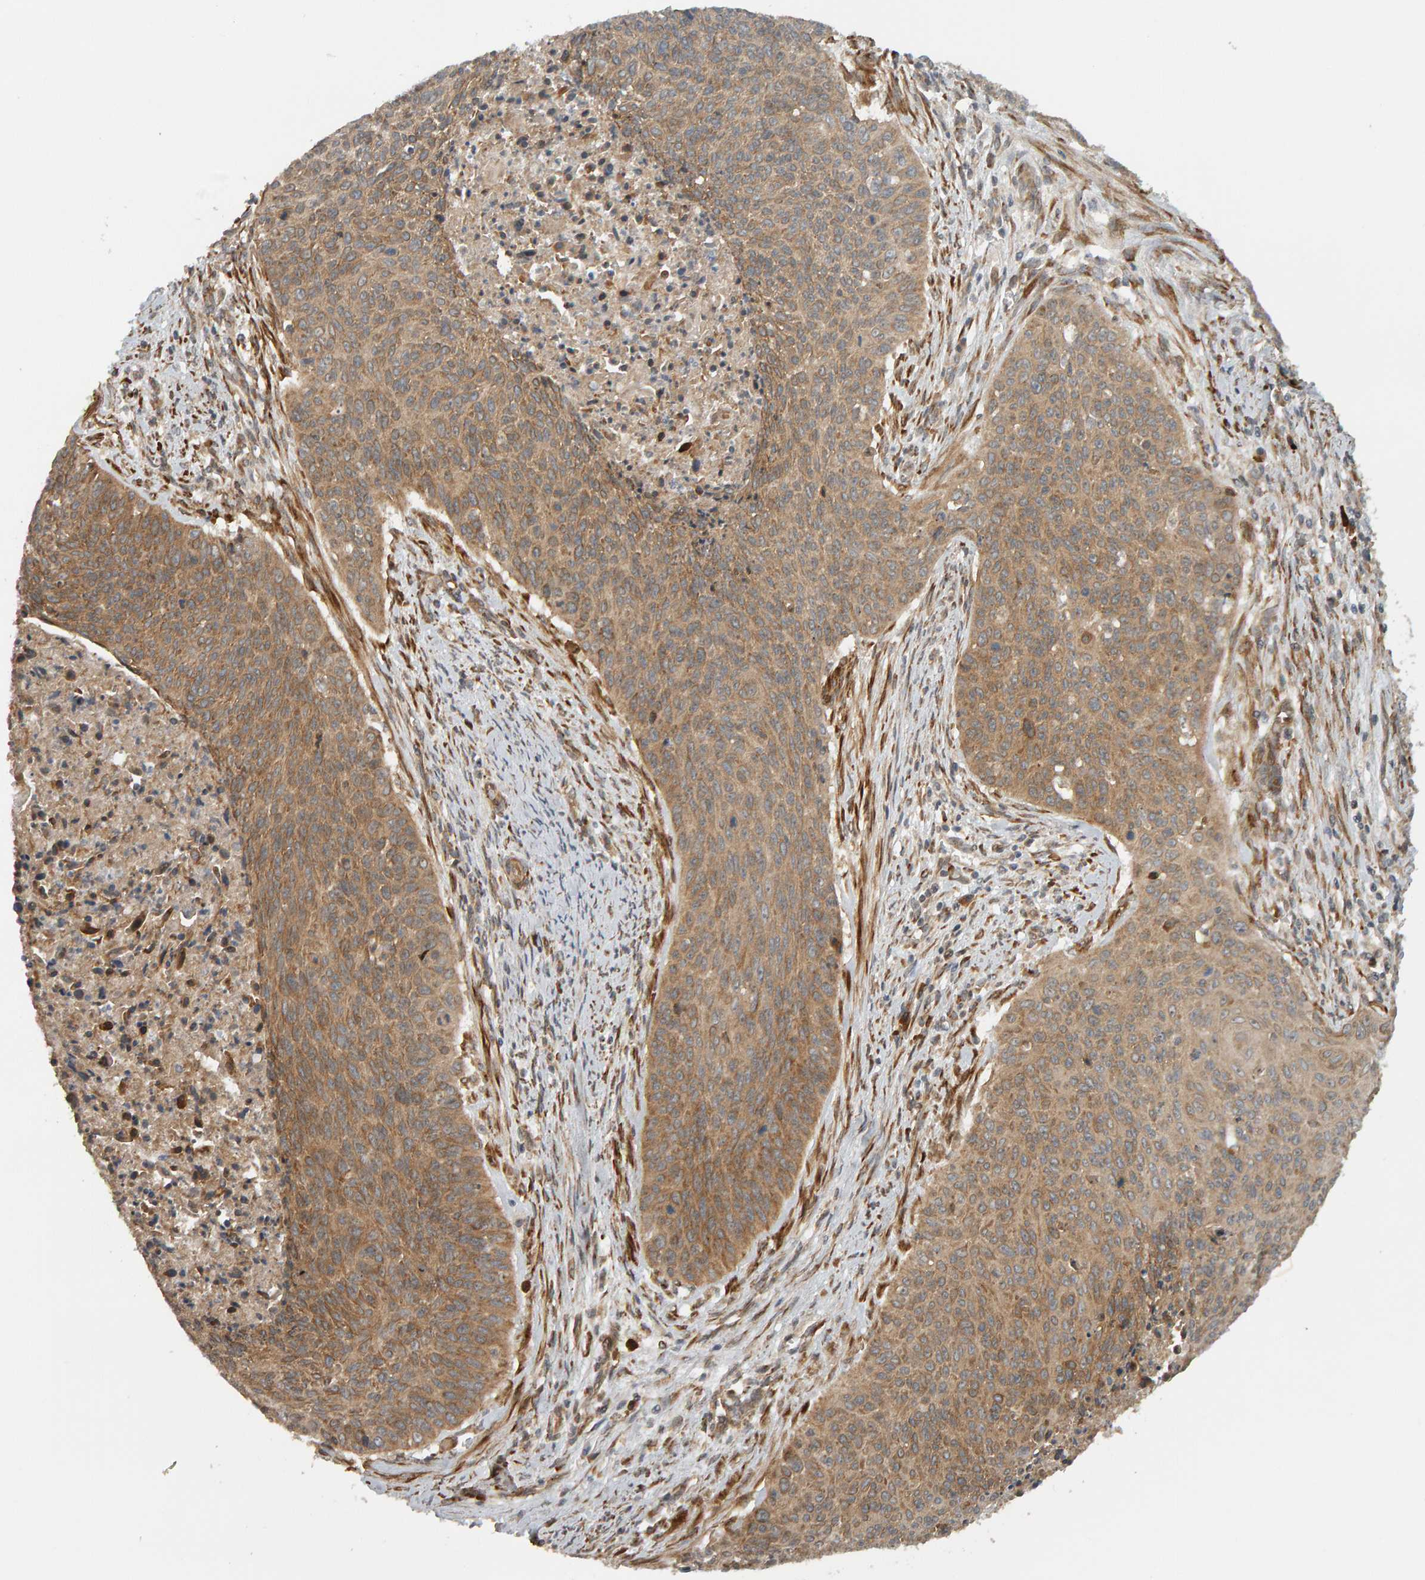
{"staining": {"intensity": "moderate", "quantity": ">75%", "location": "cytoplasmic/membranous"}, "tissue": "cervical cancer", "cell_type": "Tumor cells", "image_type": "cancer", "snomed": [{"axis": "morphology", "description": "Squamous cell carcinoma, NOS"}, {"axis": "topography", "description": "Cervix"}], "caption": "The histopathology image displays immunohistochemical staining of cervical cancer (squamous cell carcinoma). There is moderate cytoplasmic/membranous expression is present in about >75% of tumor cells.", "gene": "ZFAND1", "patient": {"sex": "female", "age": 55}}